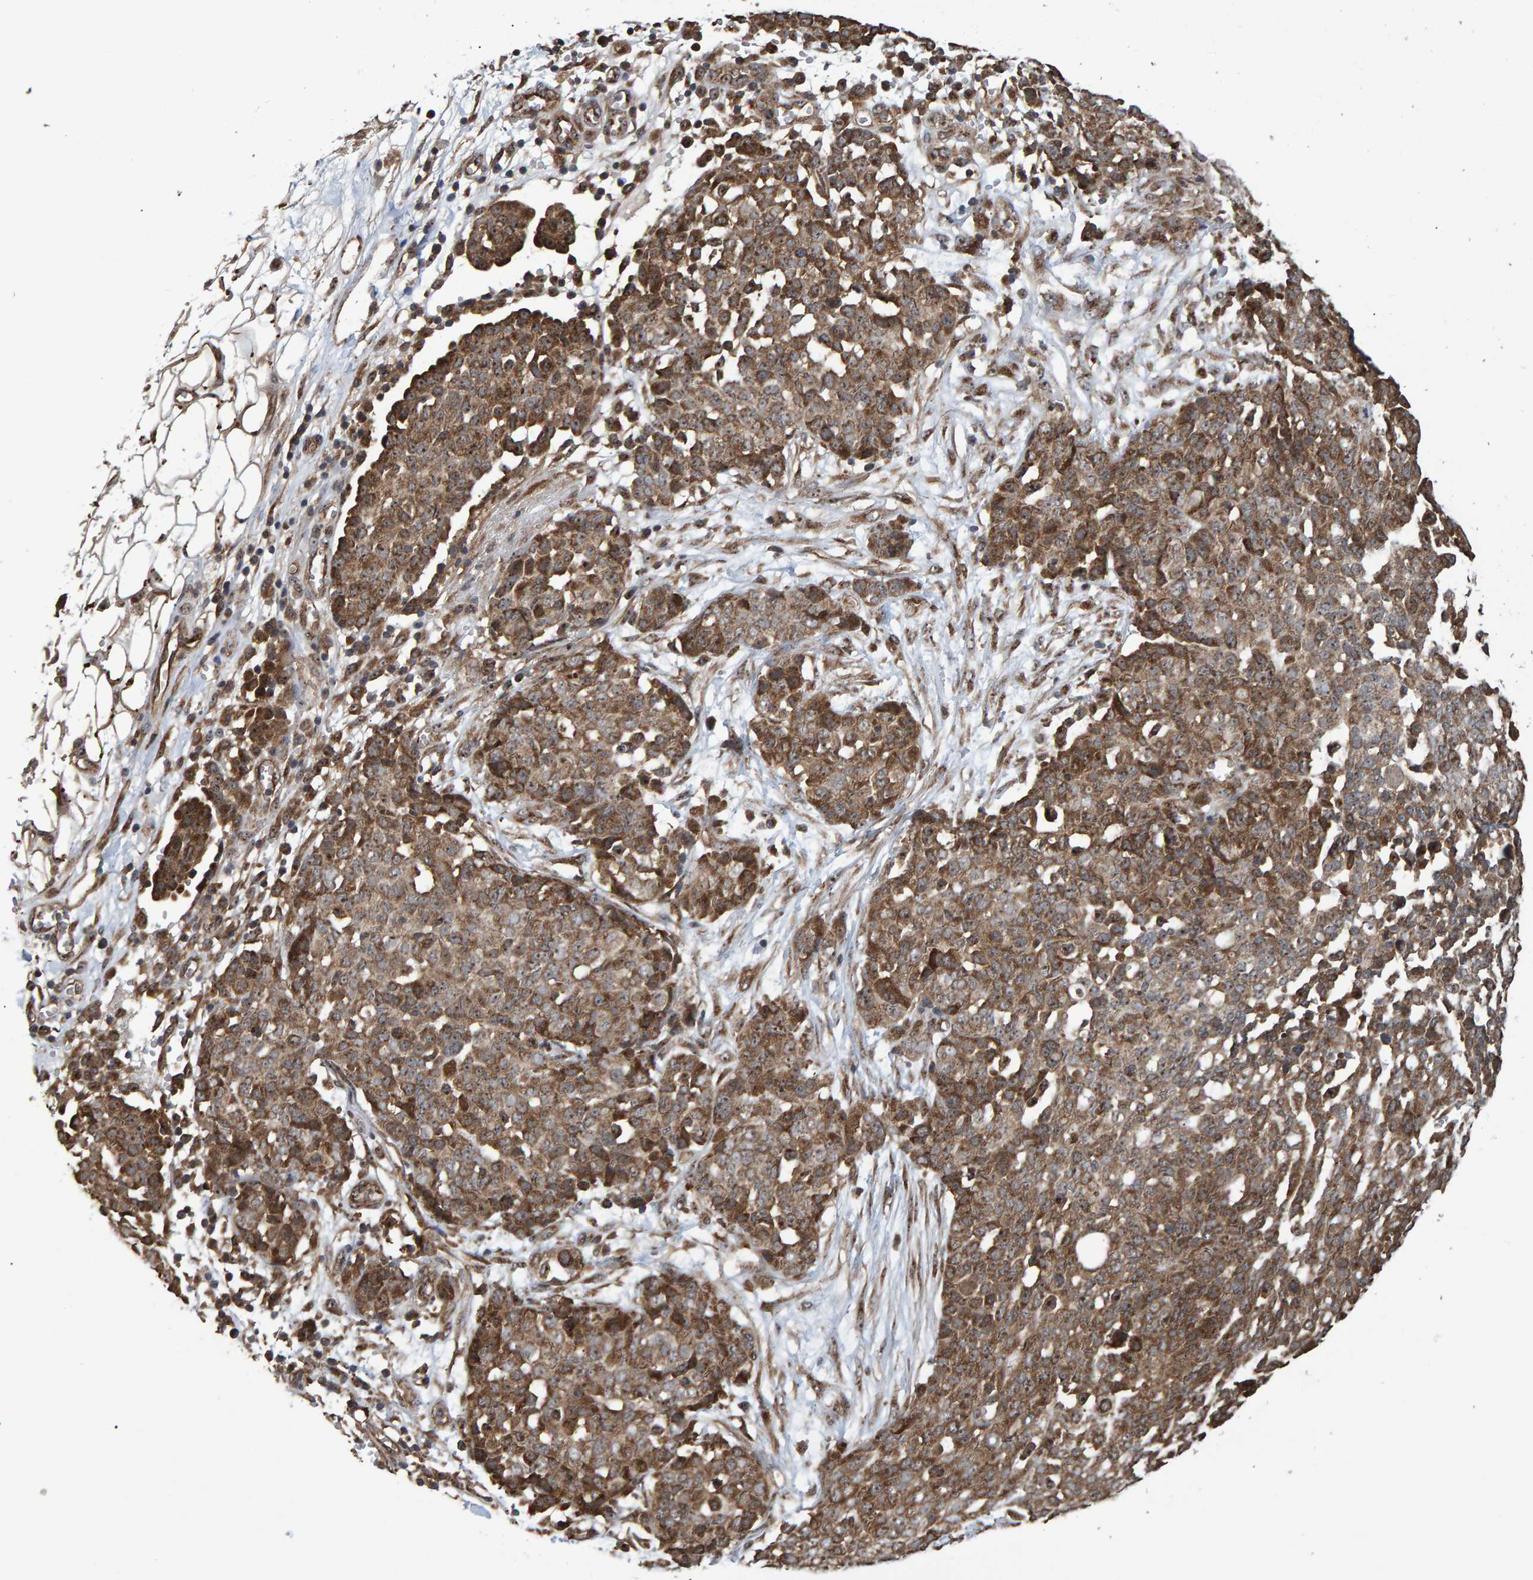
{"staining": {"intensity": "moderate", "quantity": ">75%", "location": "cytoplasmic/membranous,nuclear"}, "tissue": "ovarian cancer", "cell_type": "Tumor cells", "image_type": "cancer", "snomed": [{"axis": "morphology", "description": "Cystadenocarcinoma, serous, NOS"}, {"axis": "topography", "description": "Soft tissue"}, {"axis": "topography", "description": "Ovary"}], "caption": "High-power microscopy captured an immunohistochemistry (IHC) image of ovarian cancer, revealing moderate cytoplasmic/membranous and nuclear staining in approximately >75% of tumor cells.", "gene": "TRIM68", "patient": {"sex": "female", "age": 57}}